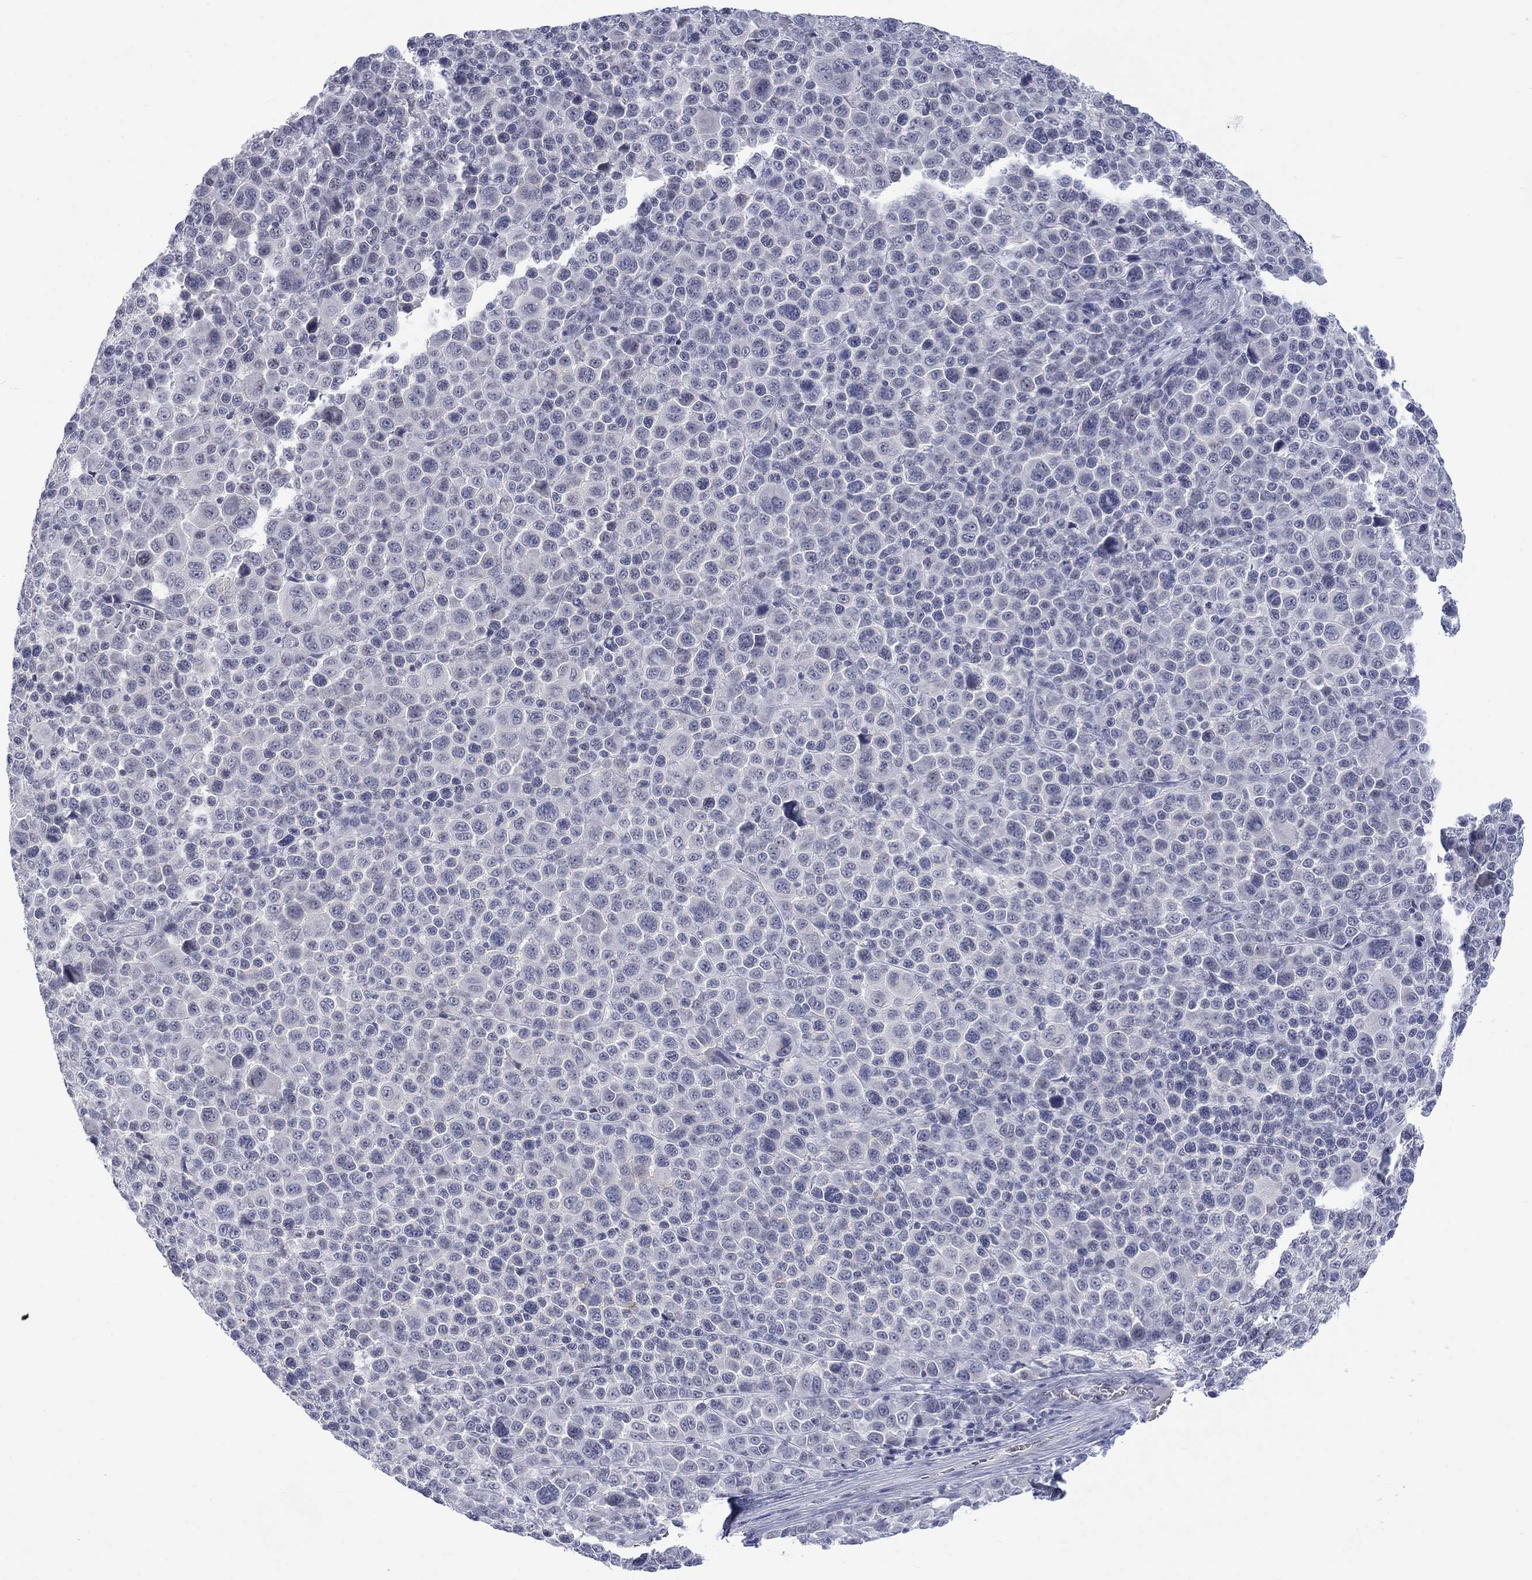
{"staining": {"intensity": "negative", "quantity": "none", "location": "none"}, "tissue": "melanoma", "cell_type": "Tumor cells", "image_type": "cancer", "snomed": [{"axis": "morphology", "description": "Malignant melanoma, NOS"}, {"axis": "topography", "description": "Skin"}], "caption": "There is no significant staining in tumor cells of melanoma.", "gene": "NSMF", "patient": {"sex": "female", "age": 57}}